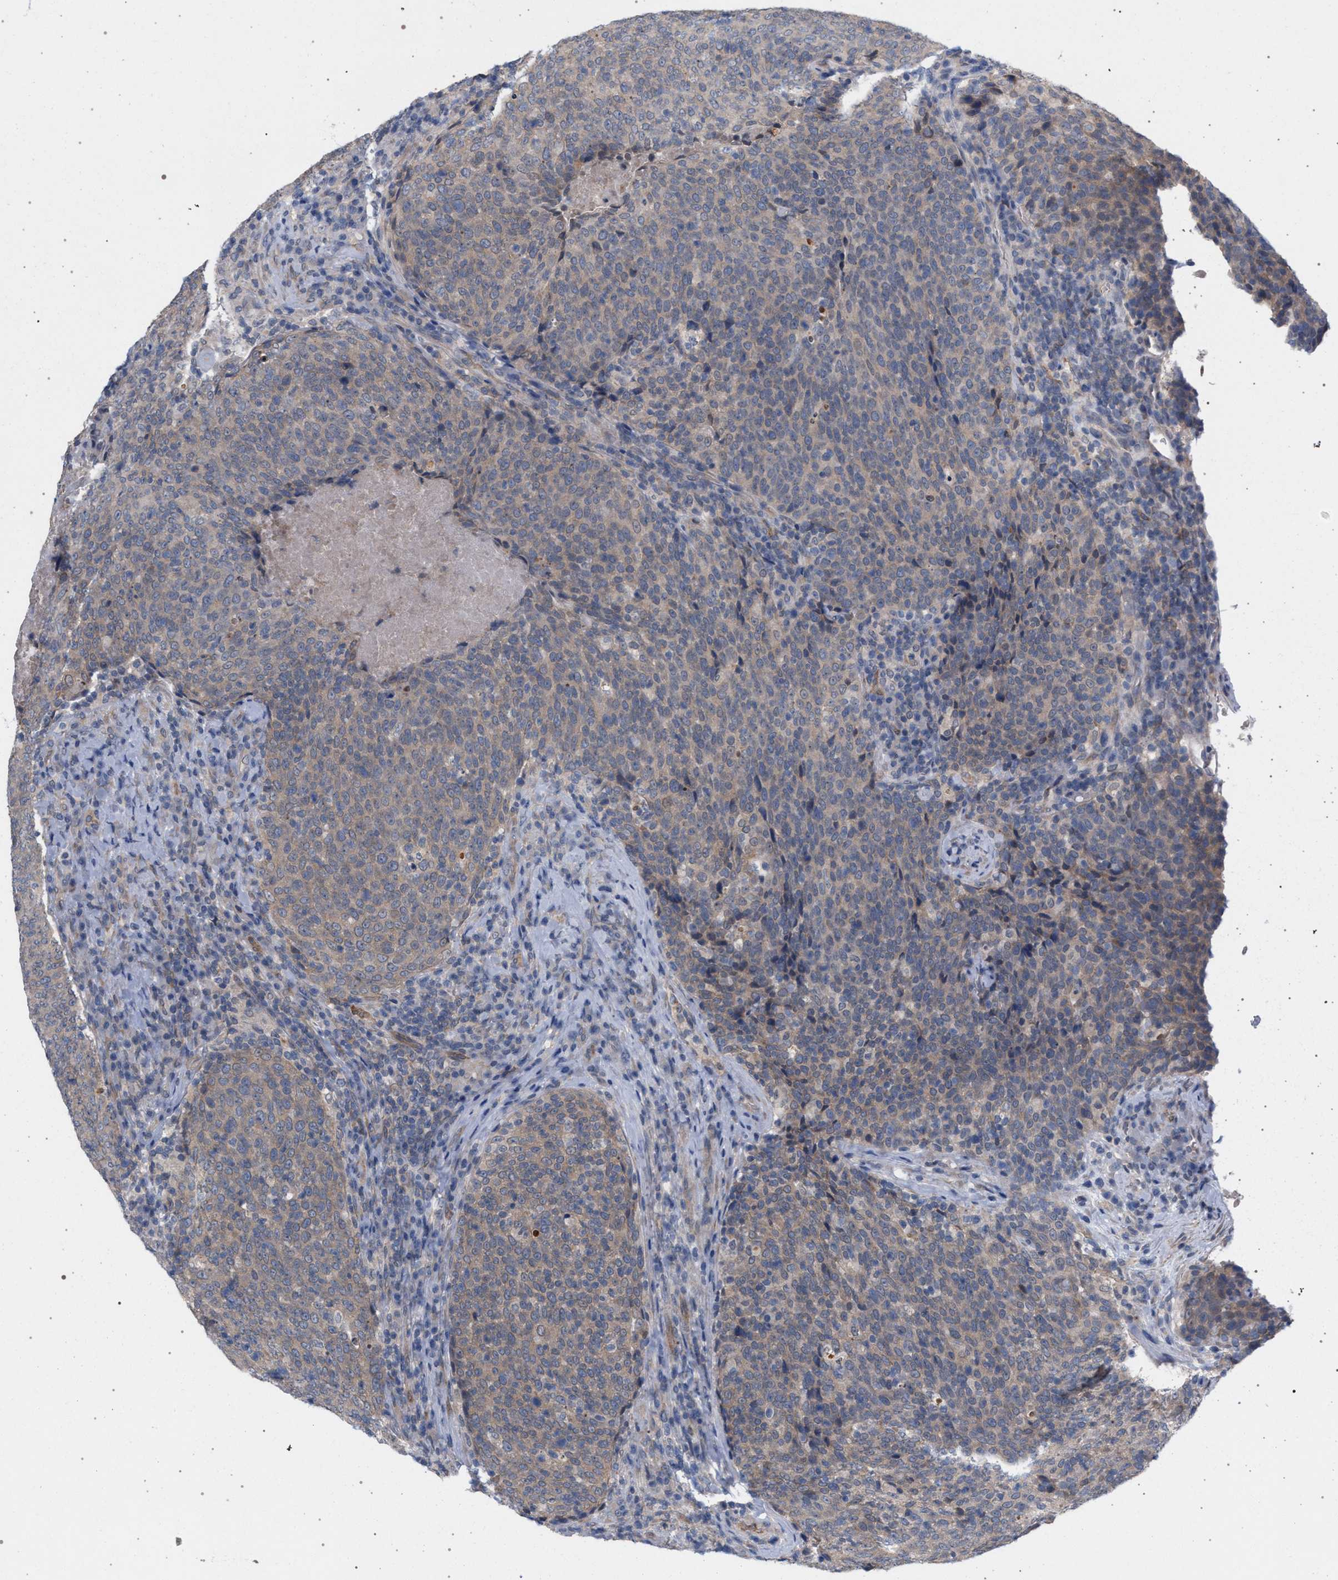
{"staining": {"intensity": "negative", "quantity": "none", "location": "none"}, "tissue": "head and neck cancer", "cell_type": "Tumor cells", "image_type": "cancer", "snomed": [{"axis": "morphology", "description": "Squamous cell carcinoma, NOS"}, {"axis": "morphology", "description": "Squamous cell carcinoma, metastatic, NOS"}, {"axis": "topography", "description": "Lymph node"}, {"axis": "topography", "description": "Head-Neck"}], "caption": "DAB immunohistochemical staining of human head and neck cancer reveals no significant positivity in tumor cells.", "gene": "ARPC5L", "patient": {"sex": "male", "age": 62}}